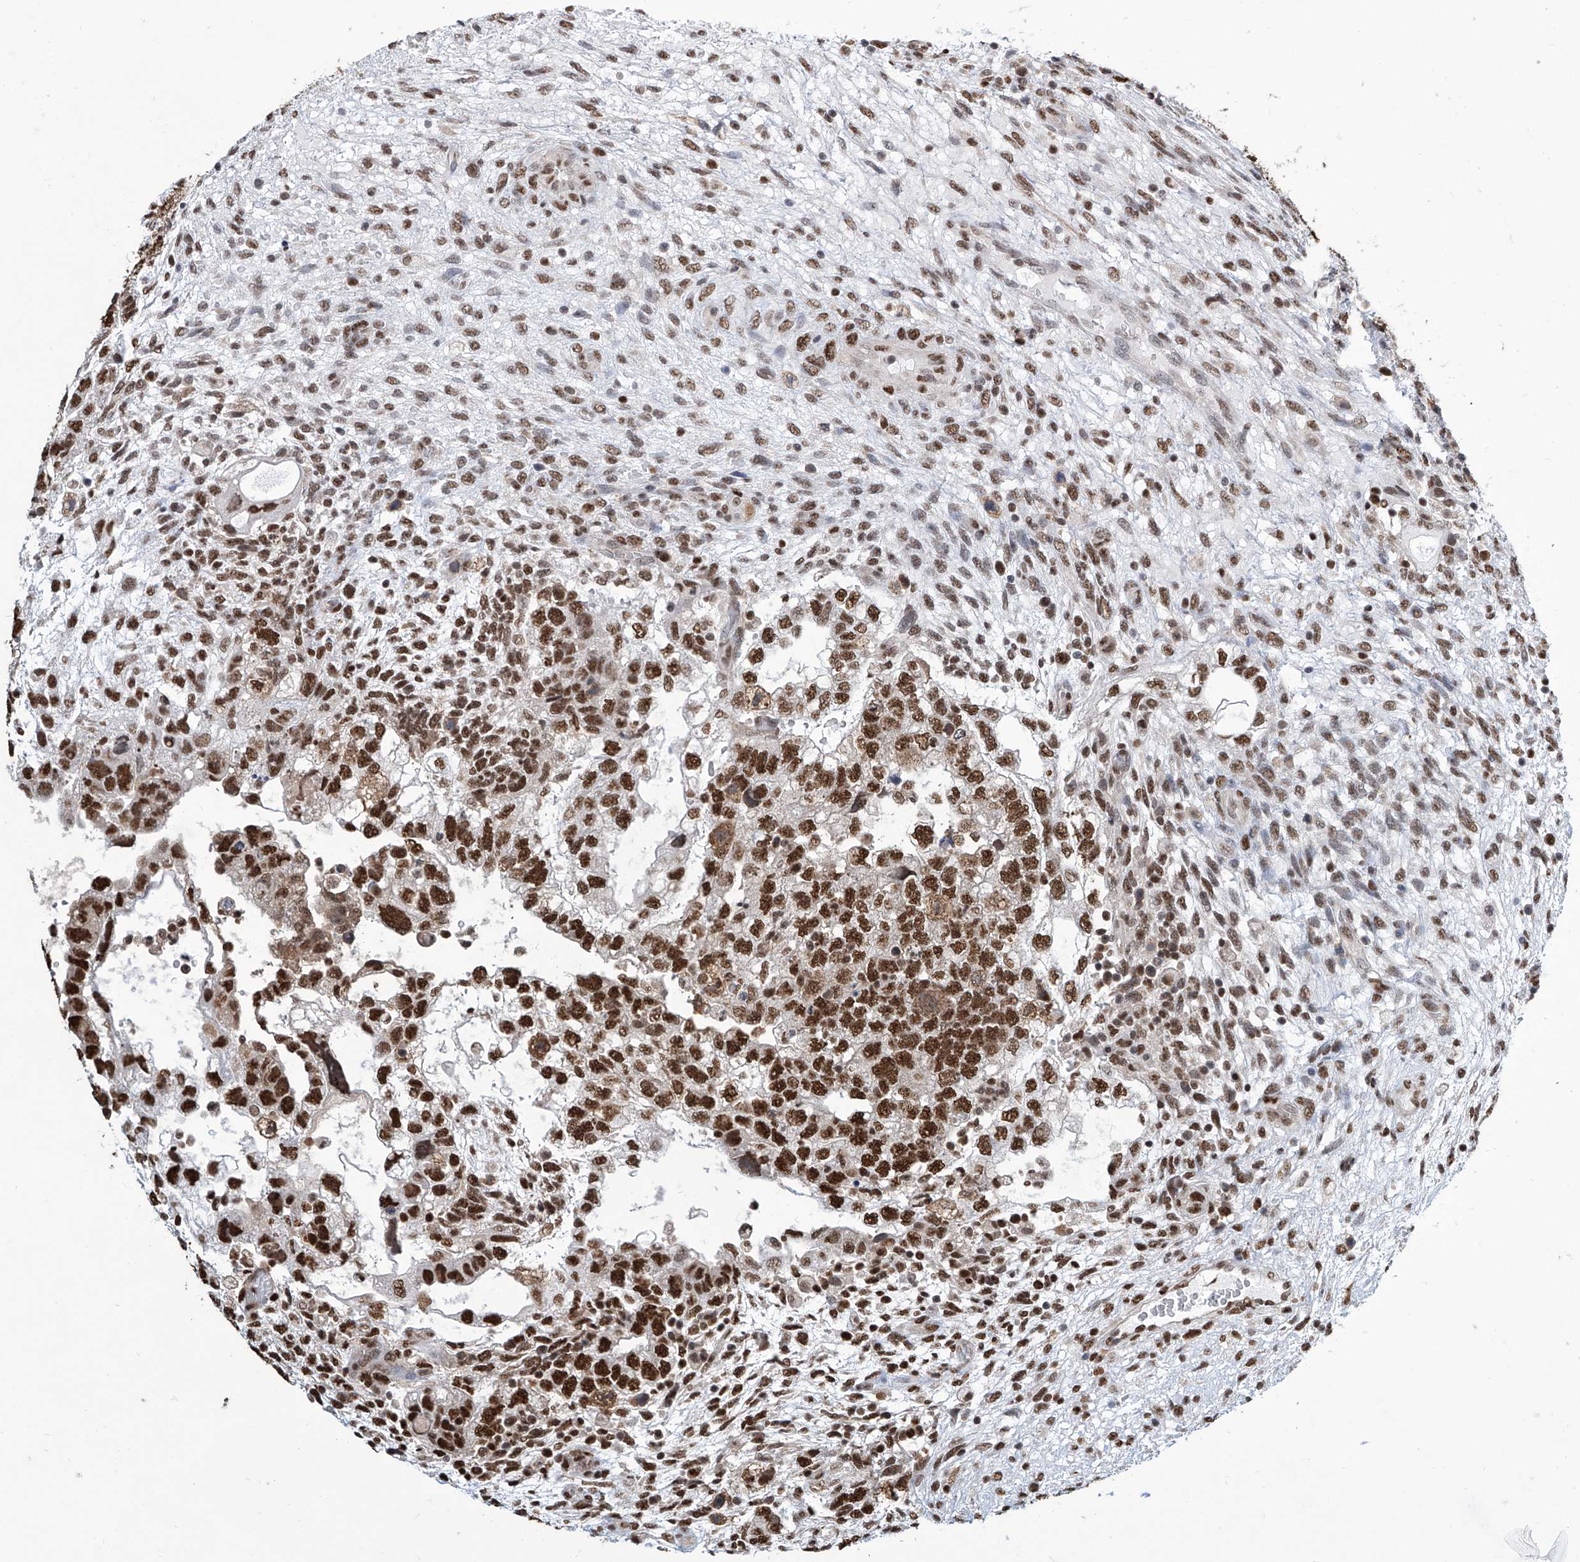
{"staining": {"intensity": "strong", "quantity": ">75%", "location": "nuclear"}, "tissue": "testis cancer", "cell_type": "Tumor cells", "image_type": "cancer", "snomed": [{"axis": "morphology", "description": "Carcinoma, Embryonal, NOS"}, {"axis": "topography", "description": "Testis"}], "caption": "Testis cancer stained with DAB (3,3'-diaminobenzidine) immunohistochemistry demonstrates high levels of strong nuclear staining in approximately >75% of tumor cells.", "gene": "SREBF2", "patient": {"sex": "male", "age": 37}}